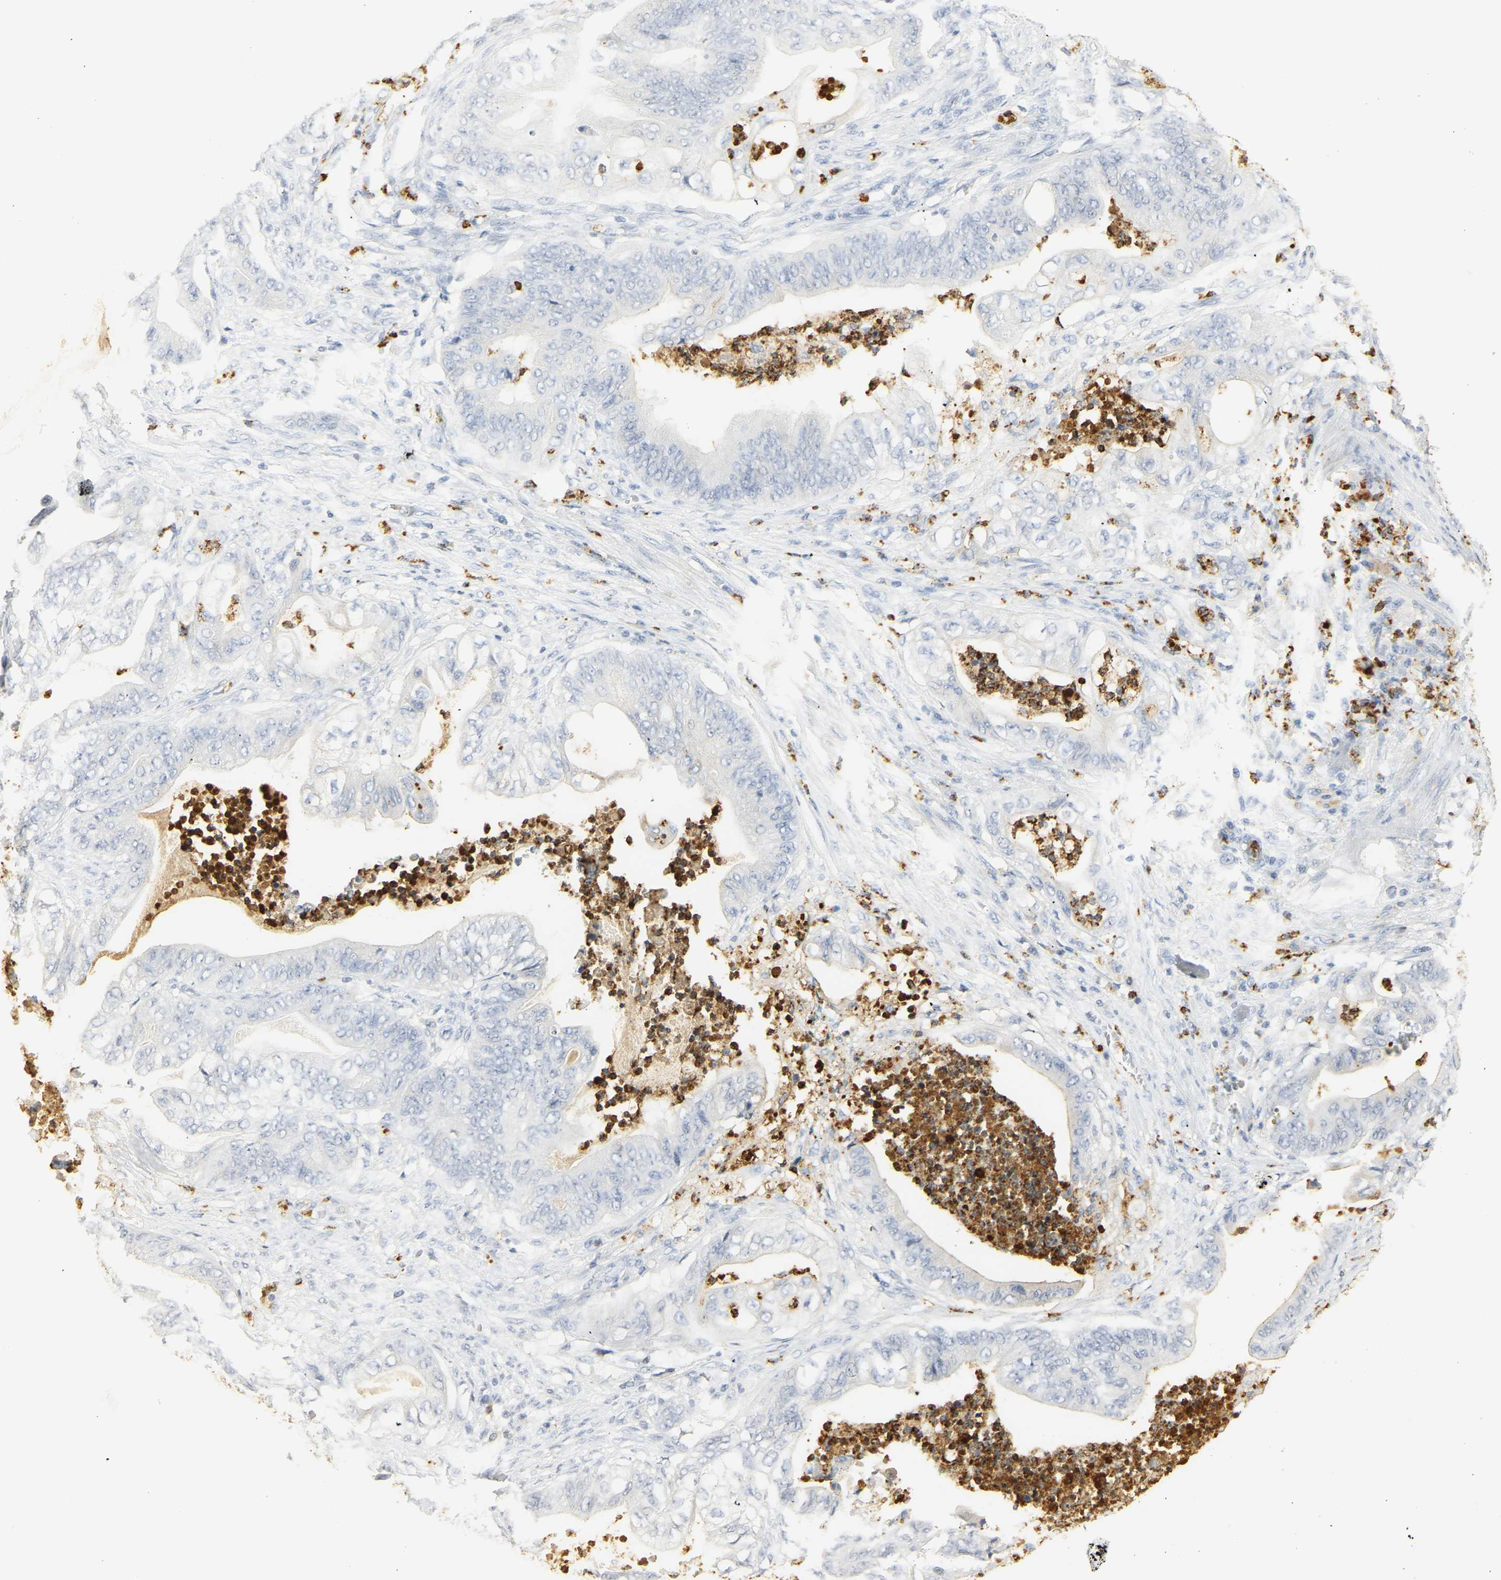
{"staining": {"intensity": "negative", "quantity": "none", "location": "none"}, "tissue": "stomach cancer", "cell_type": "Tumor cells", "image_type": "cancer", "snomed": [{"axis": "morphology", "description": "Adenocarcinoma, NOS"}, {"axis": "topography", "description": "Stomach"}], "caption": "Tumor cells are negative for brown protein staining in stomach adenocarcinoma.", "gene": "MPO", "patient": {"sex": "female", "age": 73}}